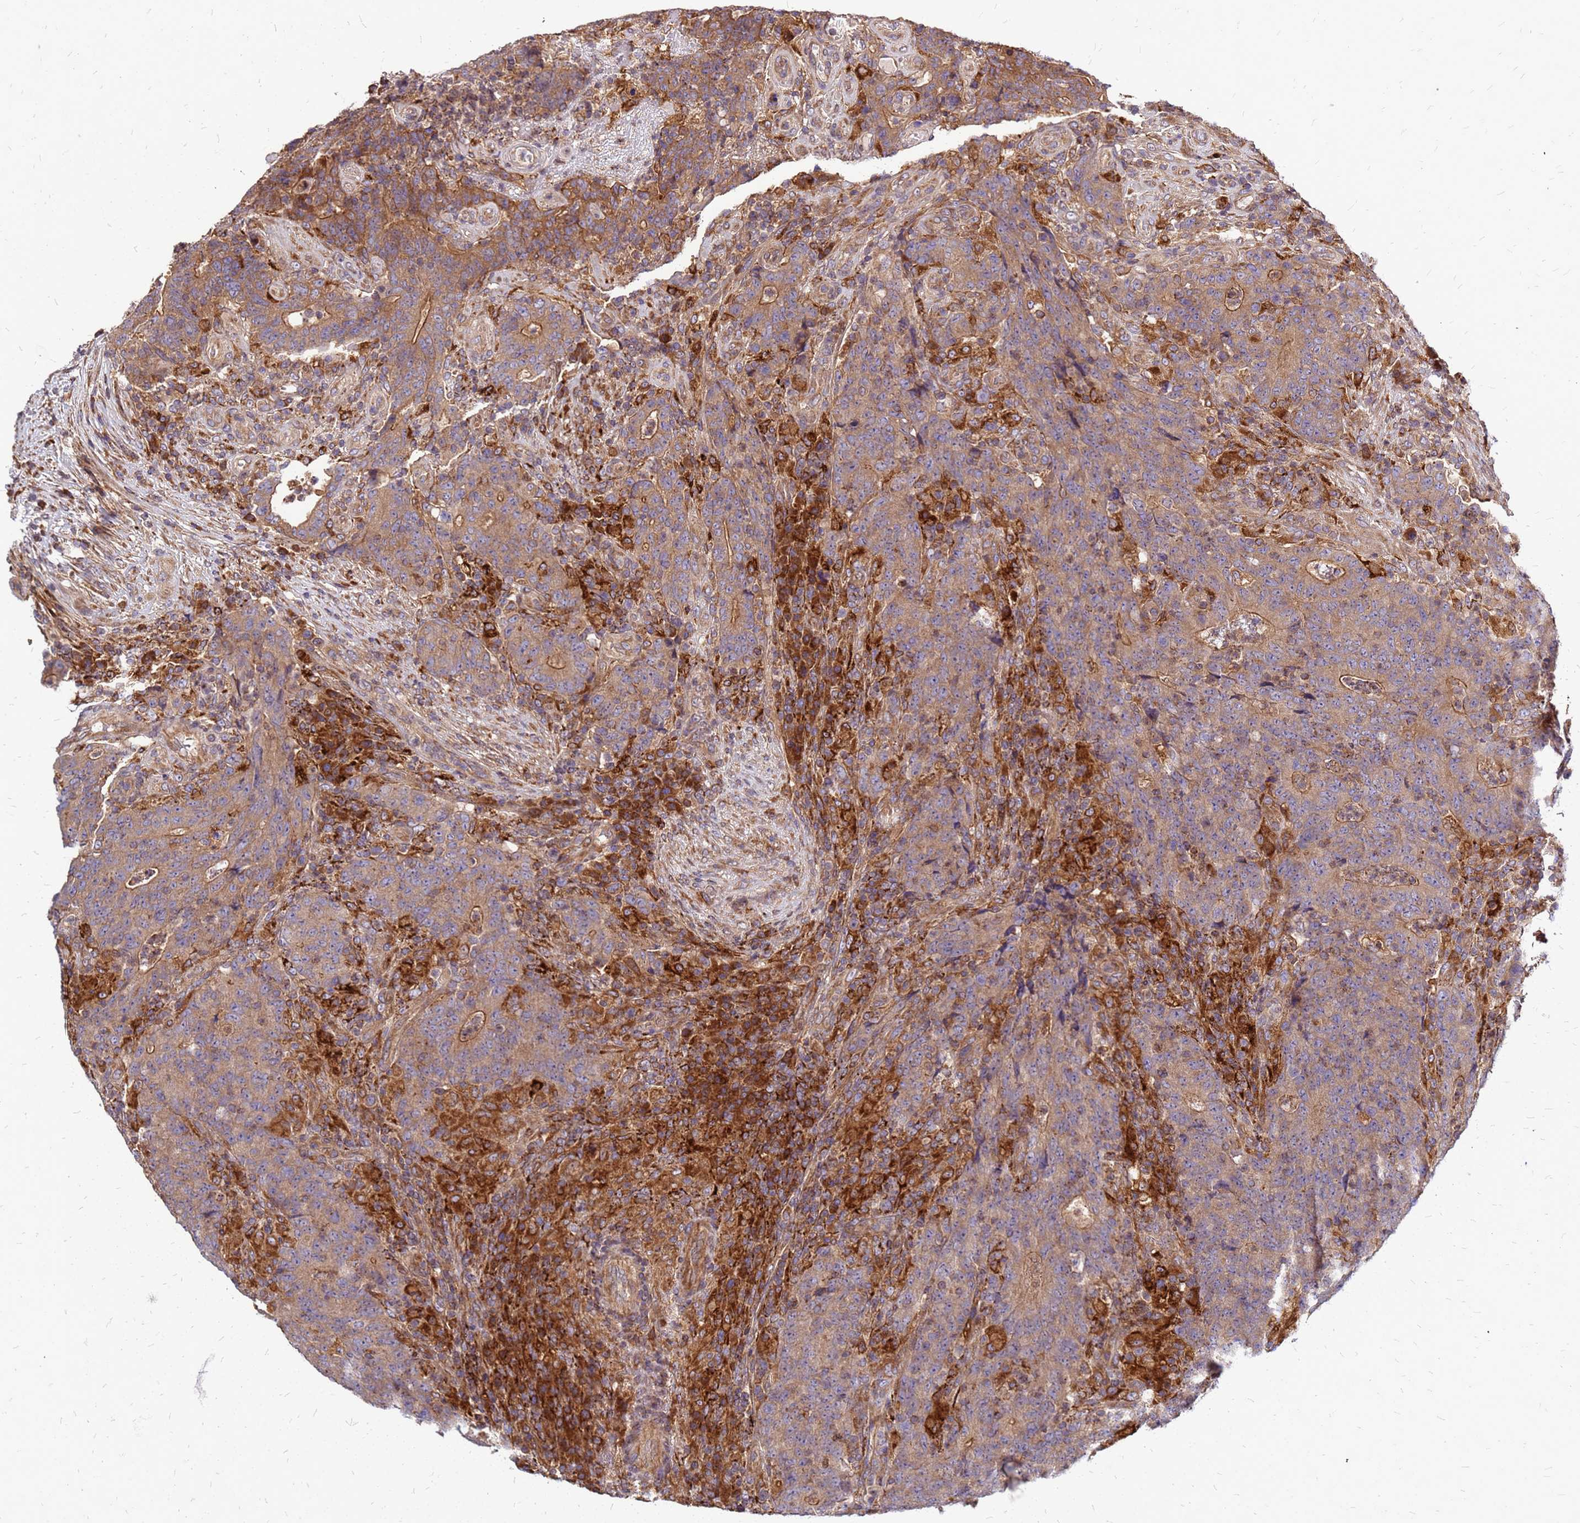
{"staining": {"intensity": "weak", "quantity": ">75%", "location": "cytoplasmic/membranous"}, "tissue": "colorectal cancer", "cell_type": "Tumor cells", "image_type": "cancer", "snomed": [{"axis": "morphology", "description": "Adenocarcinoma, NOS"}, {"axis": "topography", "description": "Colon"}], "caption": "Protein positivity by immunohistochemistry reveals weak cytoplasmic/membranous positivity in about >75% of tumor cells in colorectal cancer (adenocarcinoma).", "gene": "CYBC1", "patient": {"sex": "female", "age": 75}}